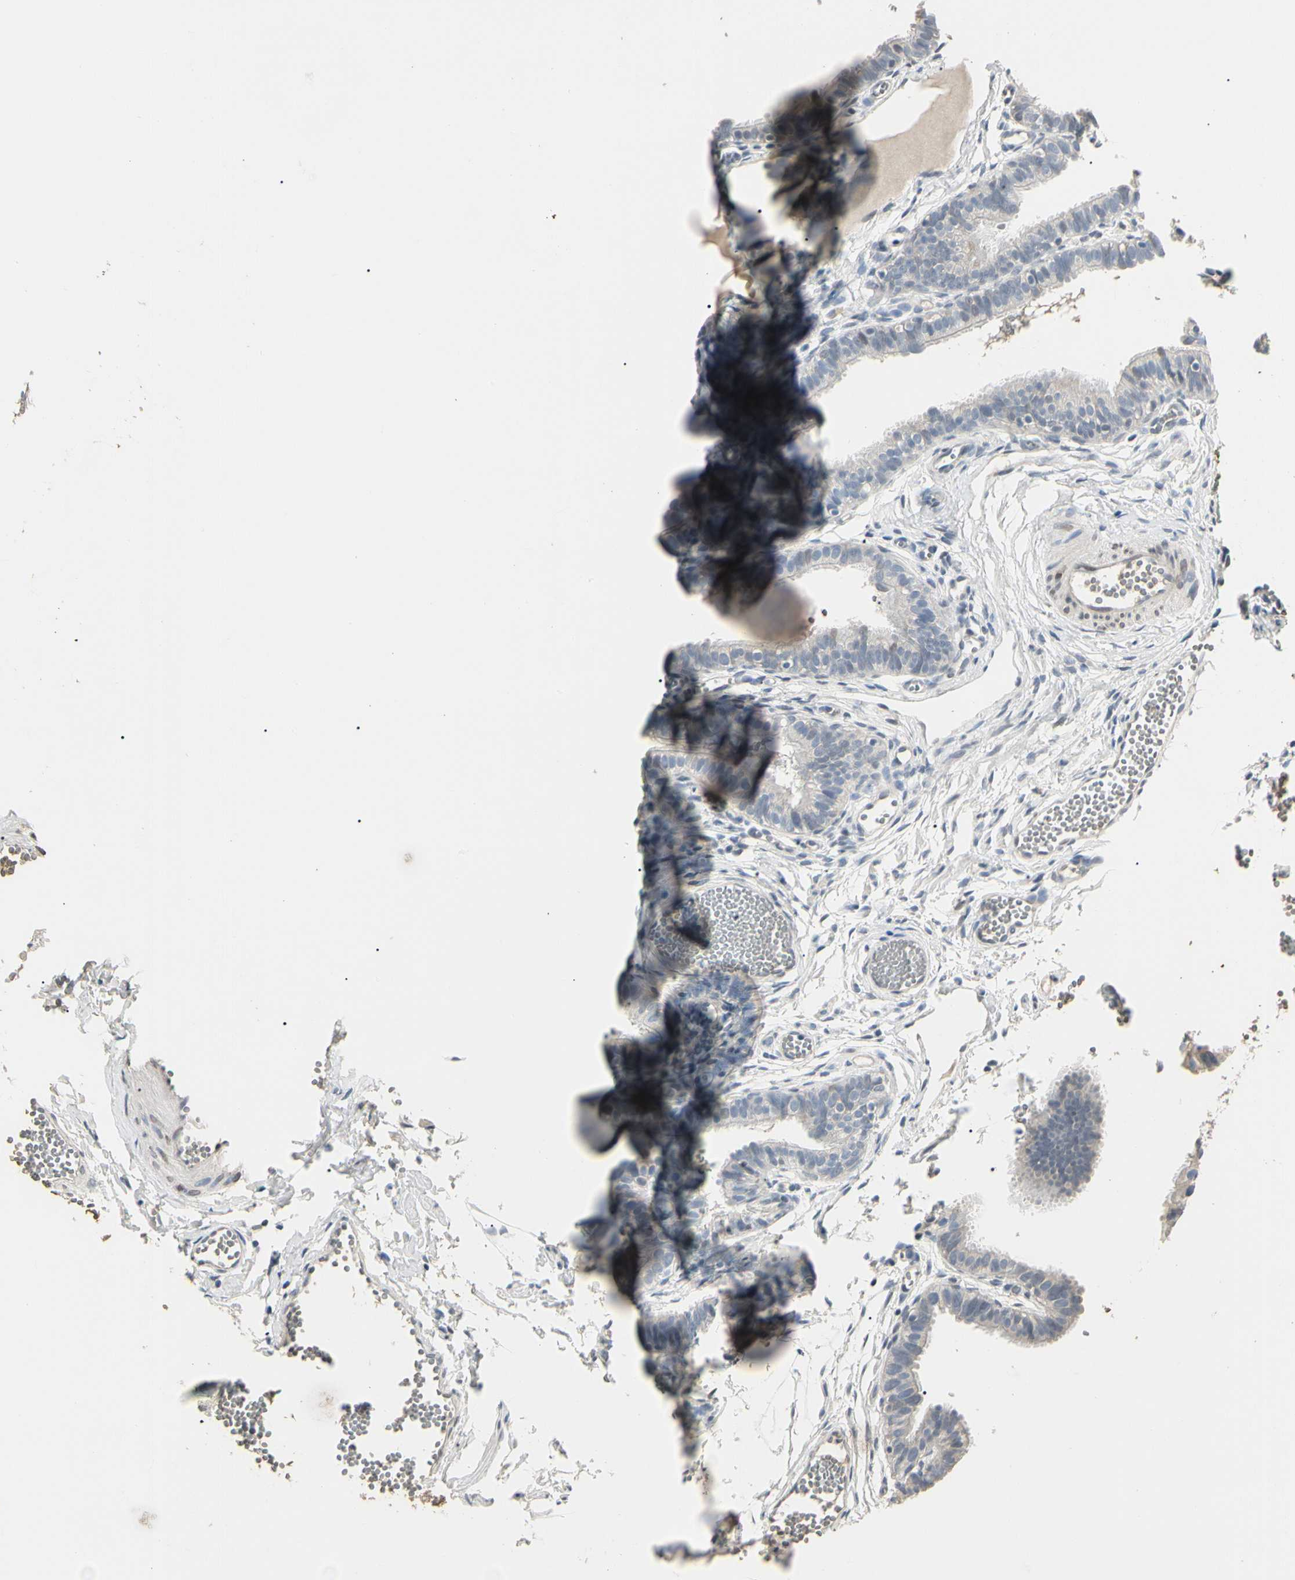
{"staining": {"intensity": "weak", "quantity": "<25%", "location": "cytoplasmic/membranous"}, "tissue": "fallopian tube", "cell_type": "Glandular cells", "image_type": "normal", "snomed": [{"axis": "morphology", "description": "Normal tissue, NOS"}, {"axis": "topography", "description": "Fallopian tube"}, {"axis": "topography", "description": "Placenta"}], "caption": "Immunohistochemical staining of benign human fallopian tube demonstrates no significant staining in glandular cells. (Immunohistochemistry, brightfield microscopy, high magnification).", "gene": "GREM1", "patient": {"sex": "female", "age": 34}}